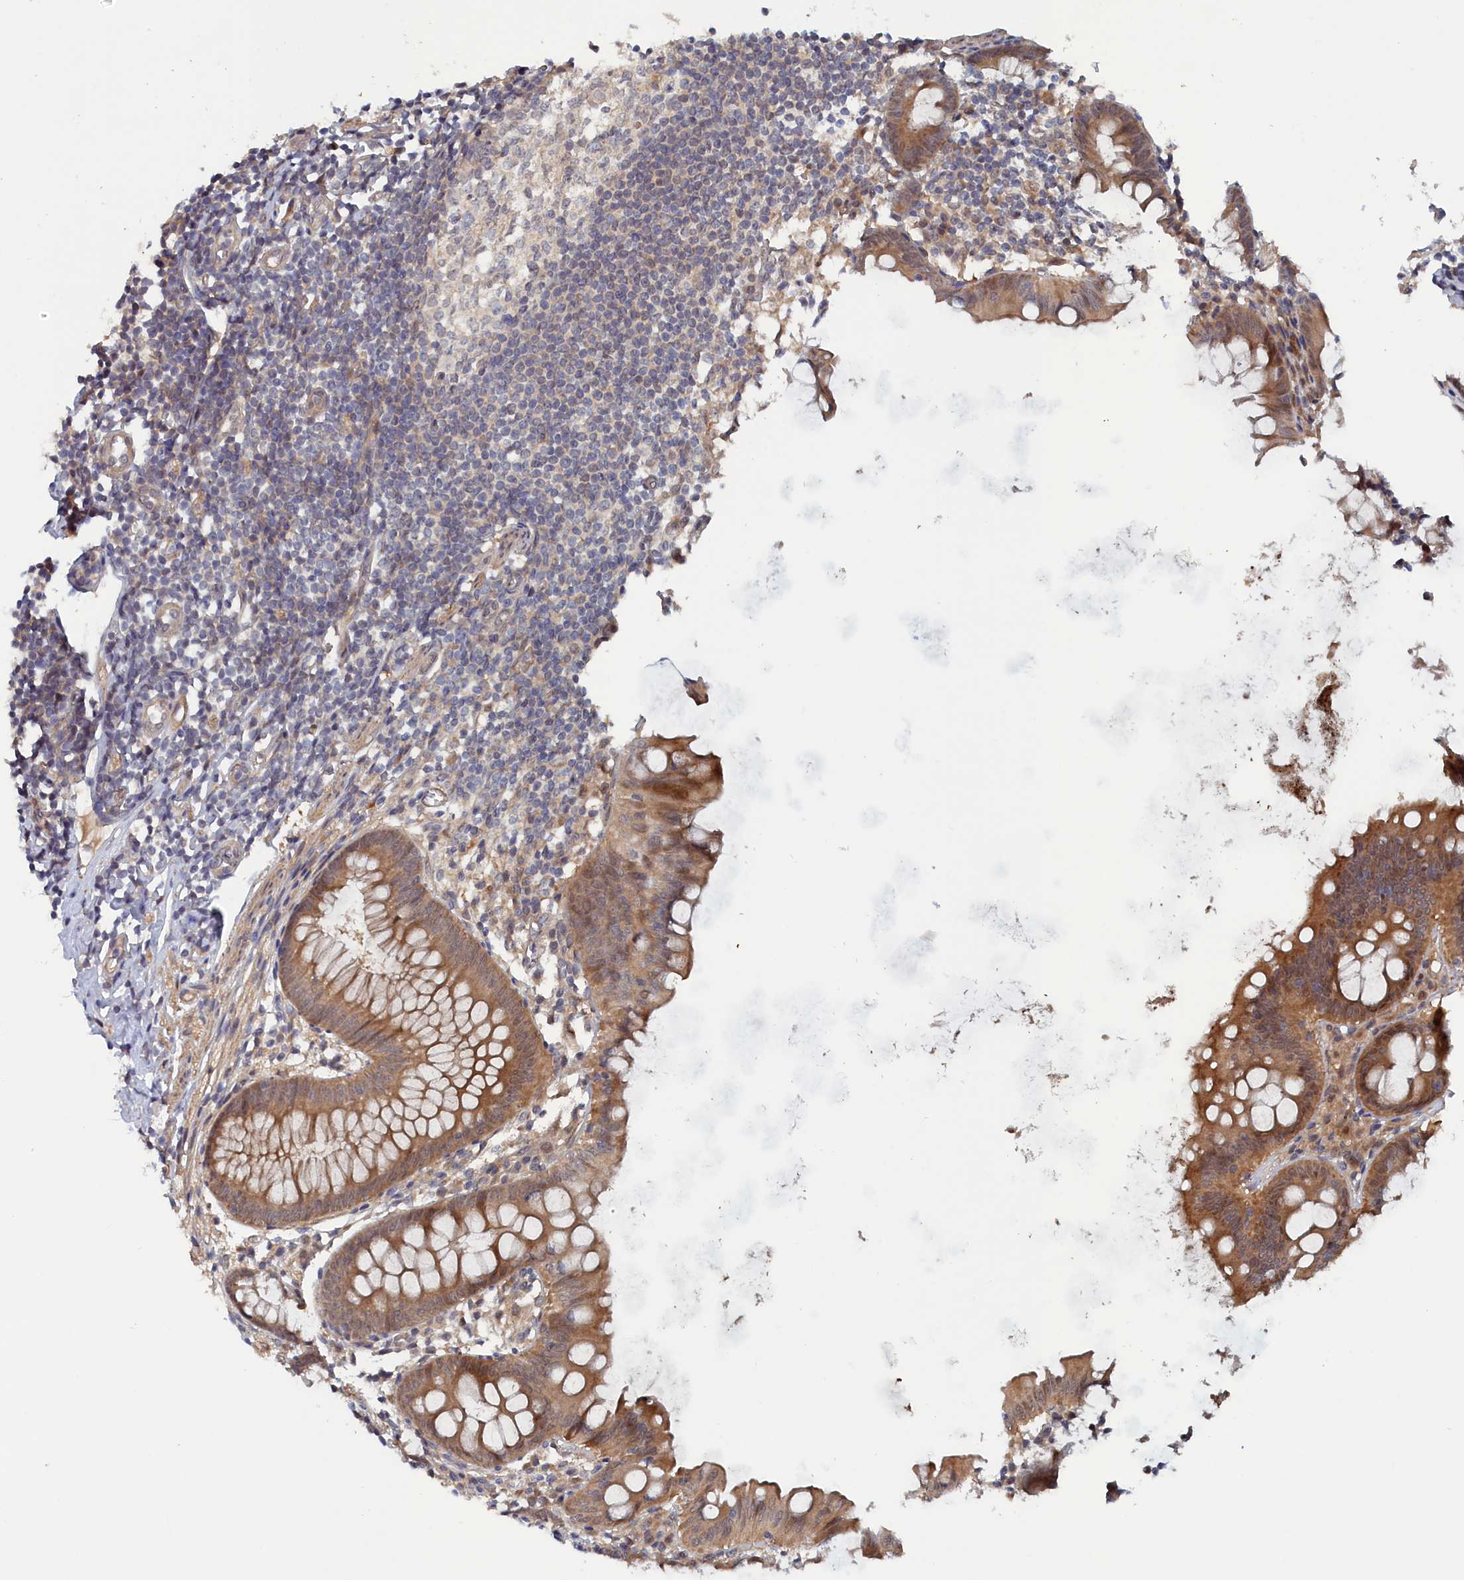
{"staining": {"intensity": "moderate", "quantity": ">75%", "location": "cytoplasmic/membranous,nuclear"}, "tissue": "appendix", "cell_type": "Glandular cells", "image_type": "normal", "snomed": [{"axis": "morphology", "description": "Normal tissue, NOS"}, {"axis": "topography", "description": "Appendix"}], "caption": "About >75% of glandular cells in unremarkable human appendix show moderate cytoplasmic/membranous,nuclear protein expression as visualized by brown immunohistochemical staining.", "gene": "ELOVL6", "patient": {"sex": "female", "age": 51}}